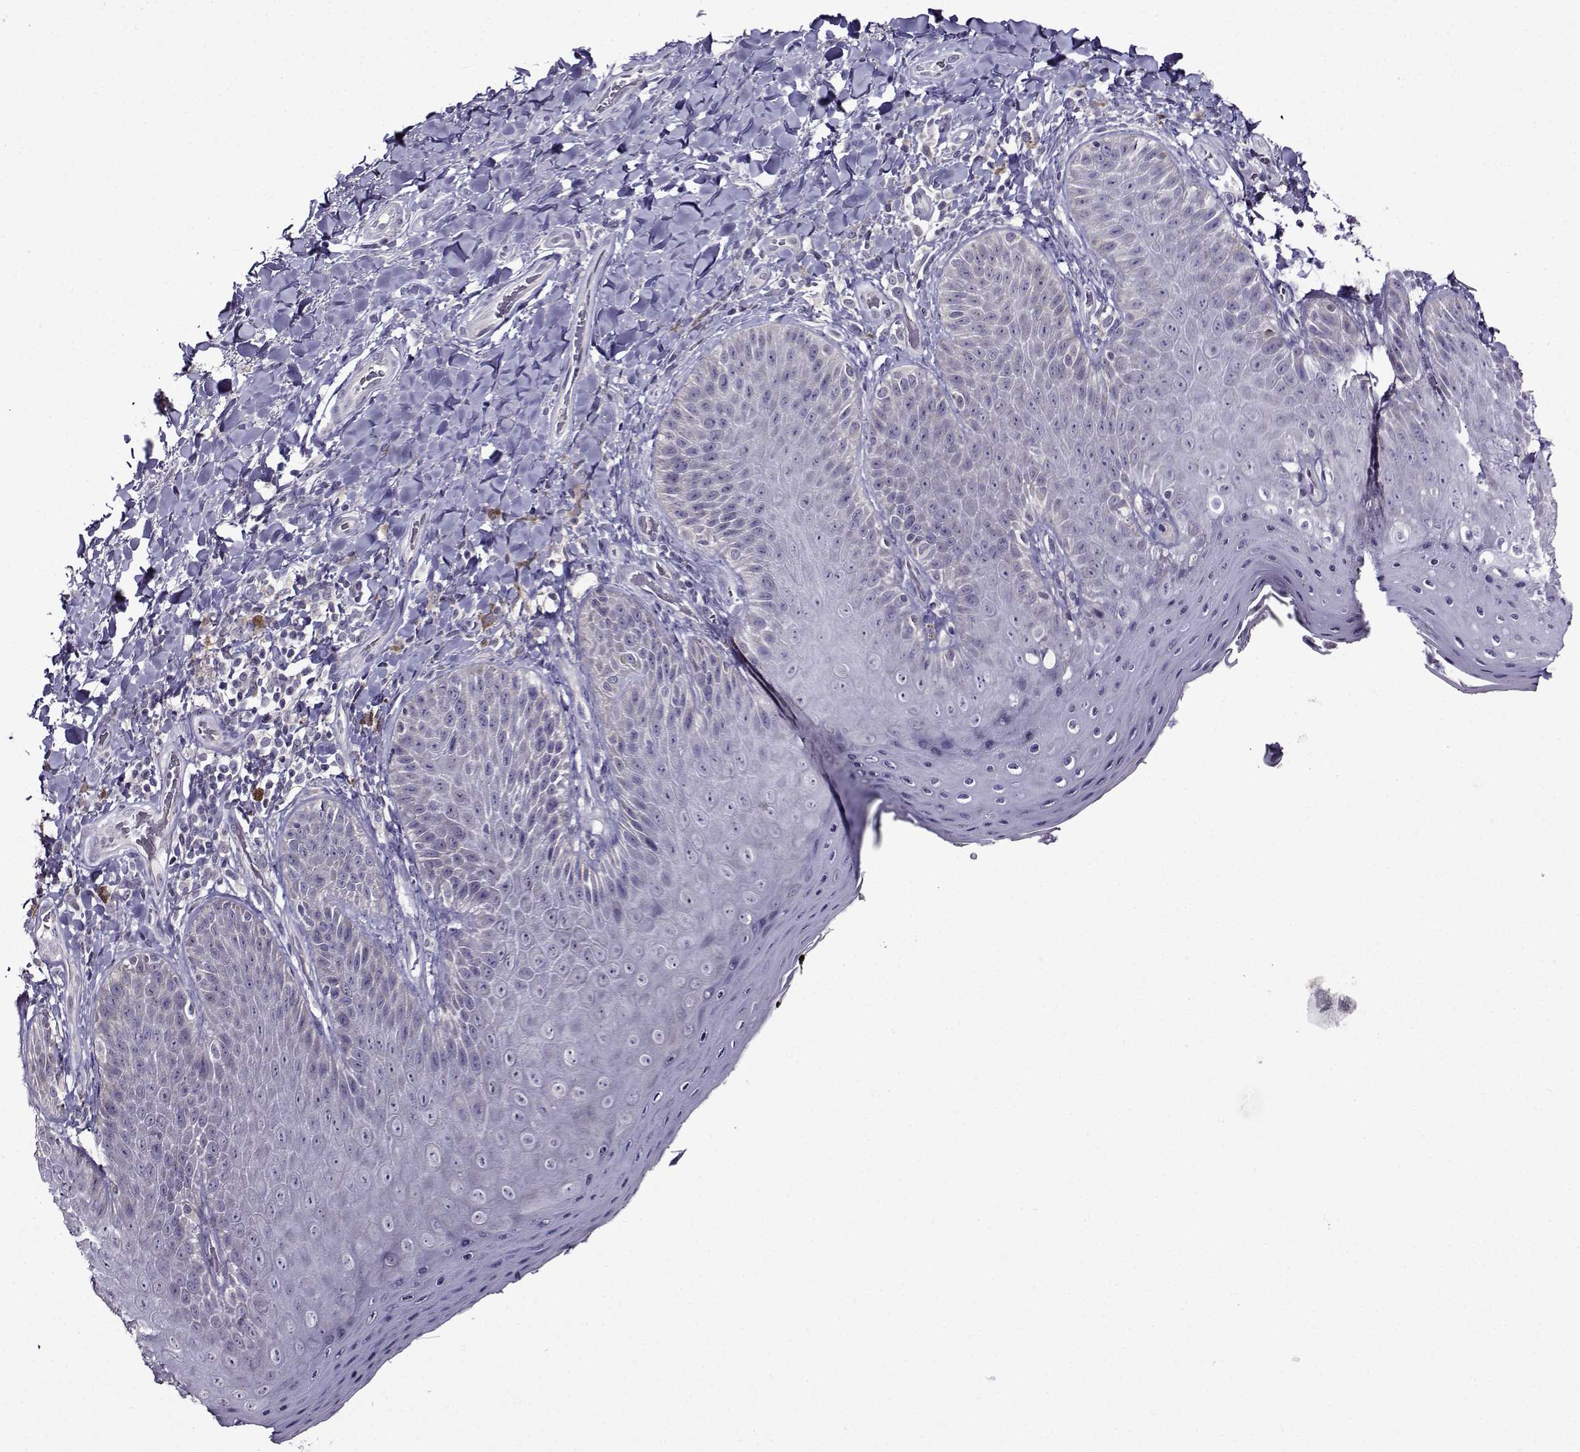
{"staining": {"intensity": "negative", "quantity": "none", "location": "none"}, "tissue": "skin", "cell_type": "Epidermal cells", "image_type": "normal", "snomed": [{"axis": "morphology", "description": "Normal tissue, NOS"}, {"axis": "topography", "description": "Anal"}], "caption": "This photomicrograph is of benign skin stained with IHC to label a protein in brown with the nuclei are counter-stained blue. There is no expression in epidermal cells.", "gene": "TMEM266", "patient": {"sex": "male", "age": 53}}